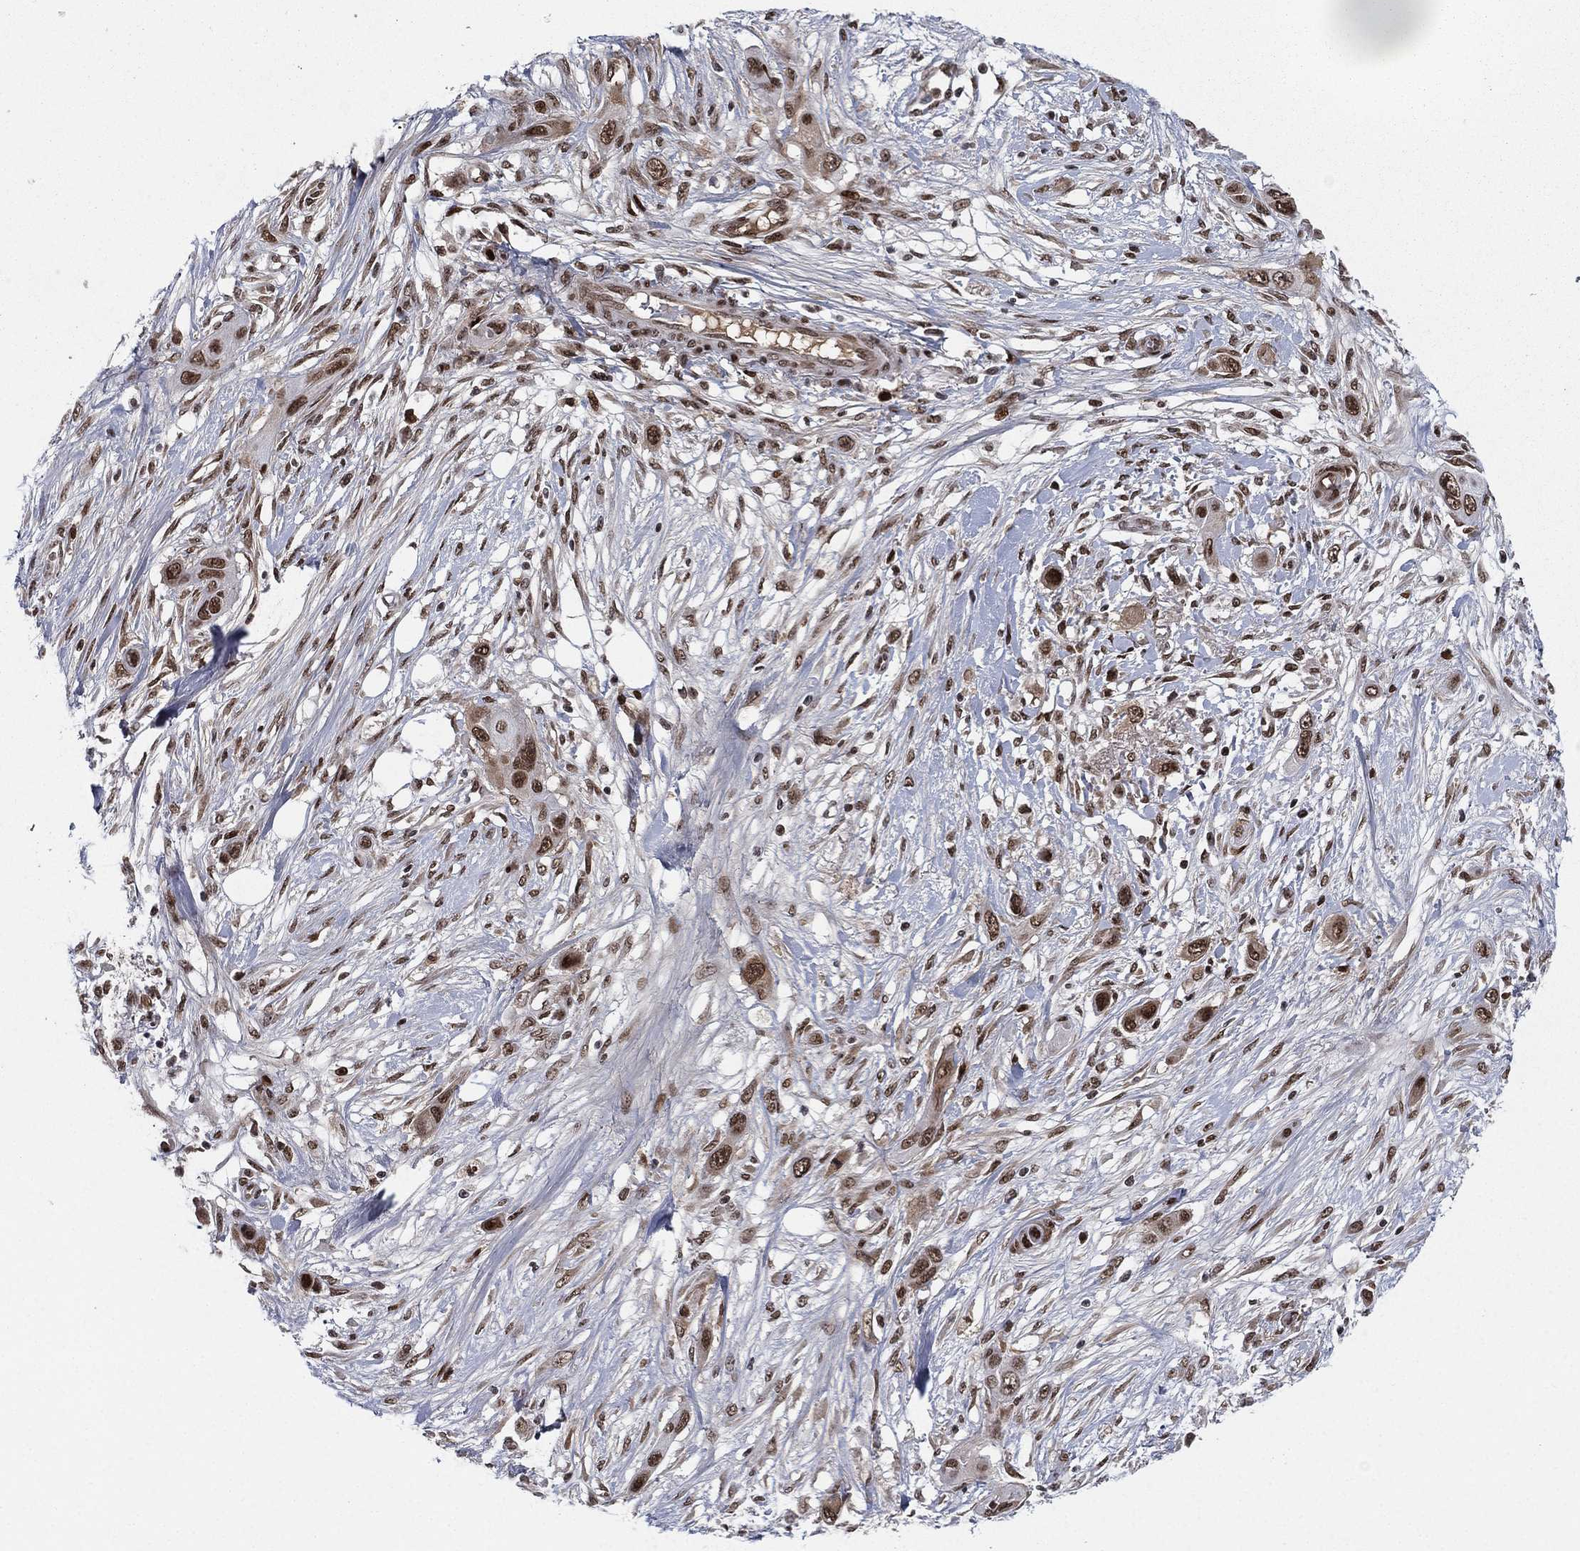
{"staining": {"intensity": "strong", "quantity": ">75%", "location": "nuclear"}, "tissue": "skin cancer", "cell_type": "Tumor cells", "image_type": "cancer", "snomed": [{"axis": "morphology", "description": "Squamous cell carcinoma, NOS"}, {"axis": "topography", "description": "Skin"}], "caption": "Immunohistochemistry (DAB (3,3'-diaminobenzidine)) staining of skin cancer reveals strong nuclear protein staining in about >75% of tumor cells.", "gene": "RTF1", "patient": {"sex": "male", "age": 79}}